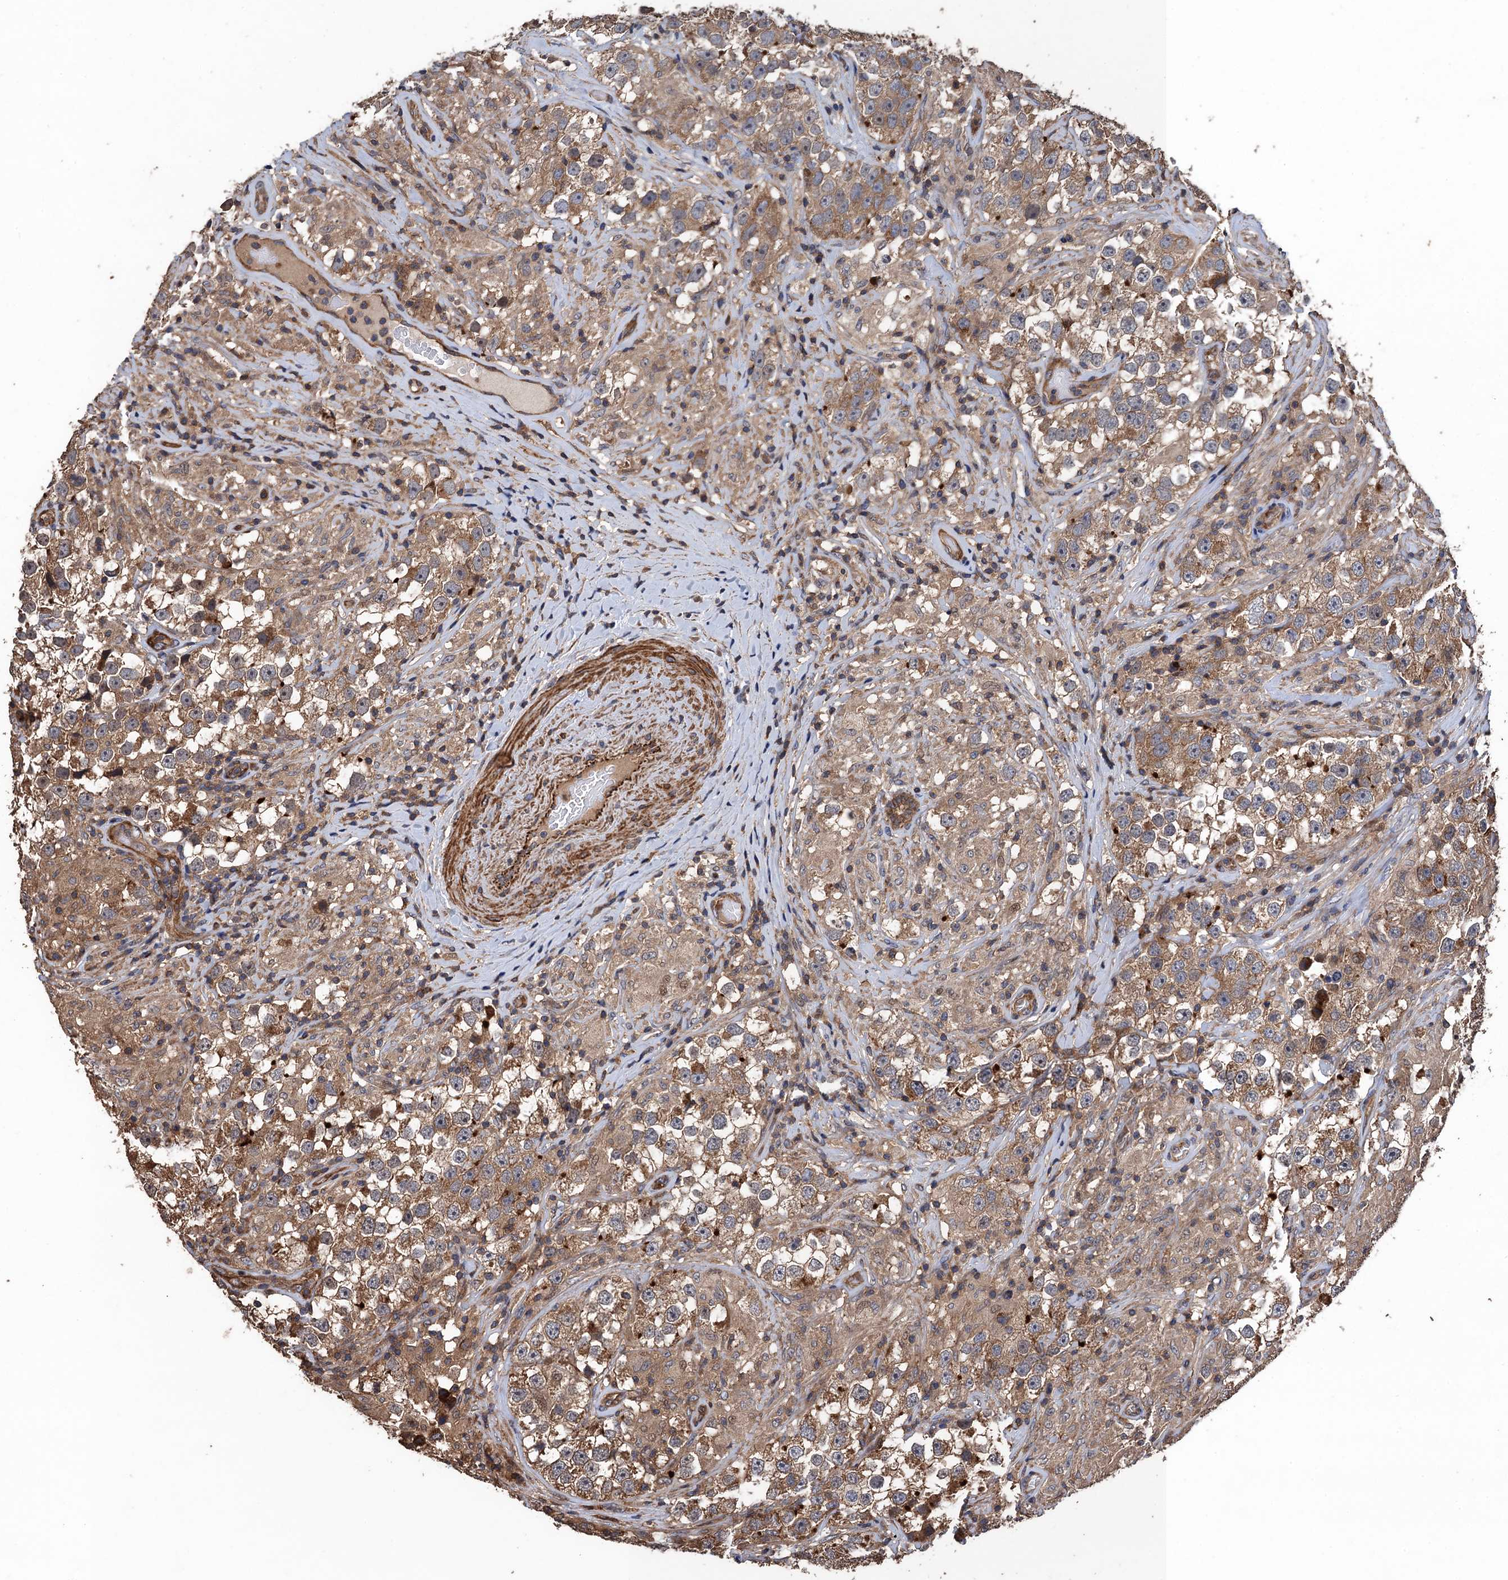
{"staining": {"intensity": "moderate", "quantity": ">75%", "location": "cytoplasmic/membranous"}, "tissue": "testis cancer", "cell_type": "Tumor cells", "image_type": "cancer", "snomed": [{"axis": "morphology", "description": "Seminoma, NOS"}, {"axis": "topography", "description": "Testis"}], "caption": "Brown immunohistochemical staining in seminoma (testis) reveals moderate cytoplasmic/membranous expression in about >75% of tumor cells.", "gene": "PPP4R1", "patient": {"sex": "male", "age": 46}}